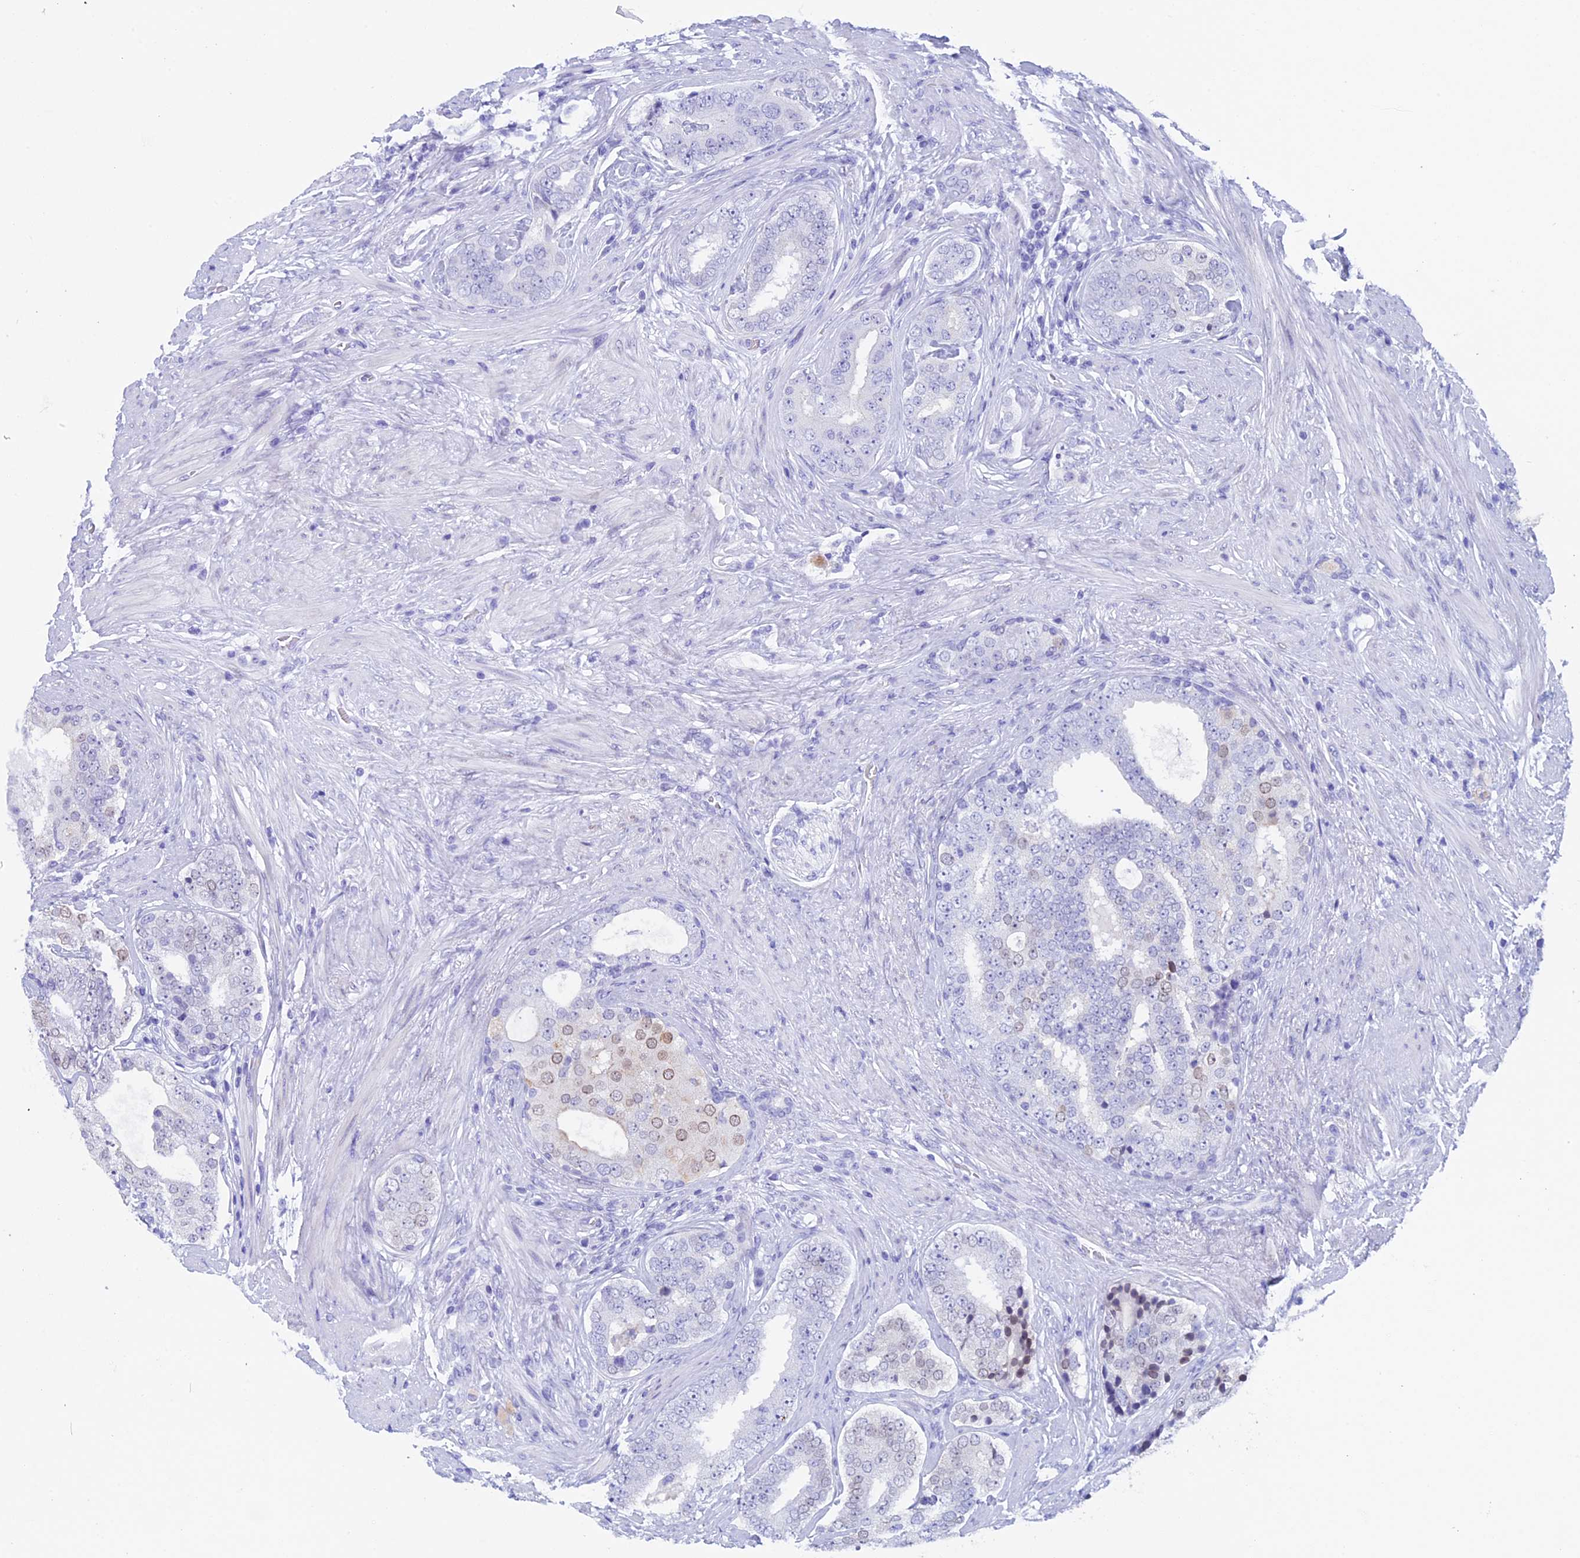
{"staining": {"intensity": "negative", "quantity": "none", "location": "none"}, "tissue": "prostate cancer", "cell_type": "Tumor cells", "image_type": "cancer", "snomed": [{"axis": "morphology", "description": "Adenocarcinoma, High grade"}, {"axis": "topography", "description": "Prostate"}], "caption": "Immunohistochemistry micrograph of neoplastic tissue: human high-grade adenocarcinoma (prostate) stained with DAB (3,3'-diaminobenzidine) displays no significant protein staining in tumor cells.", "gene": "FAM169A", "patient": {"sex": "male", "age": 56}}